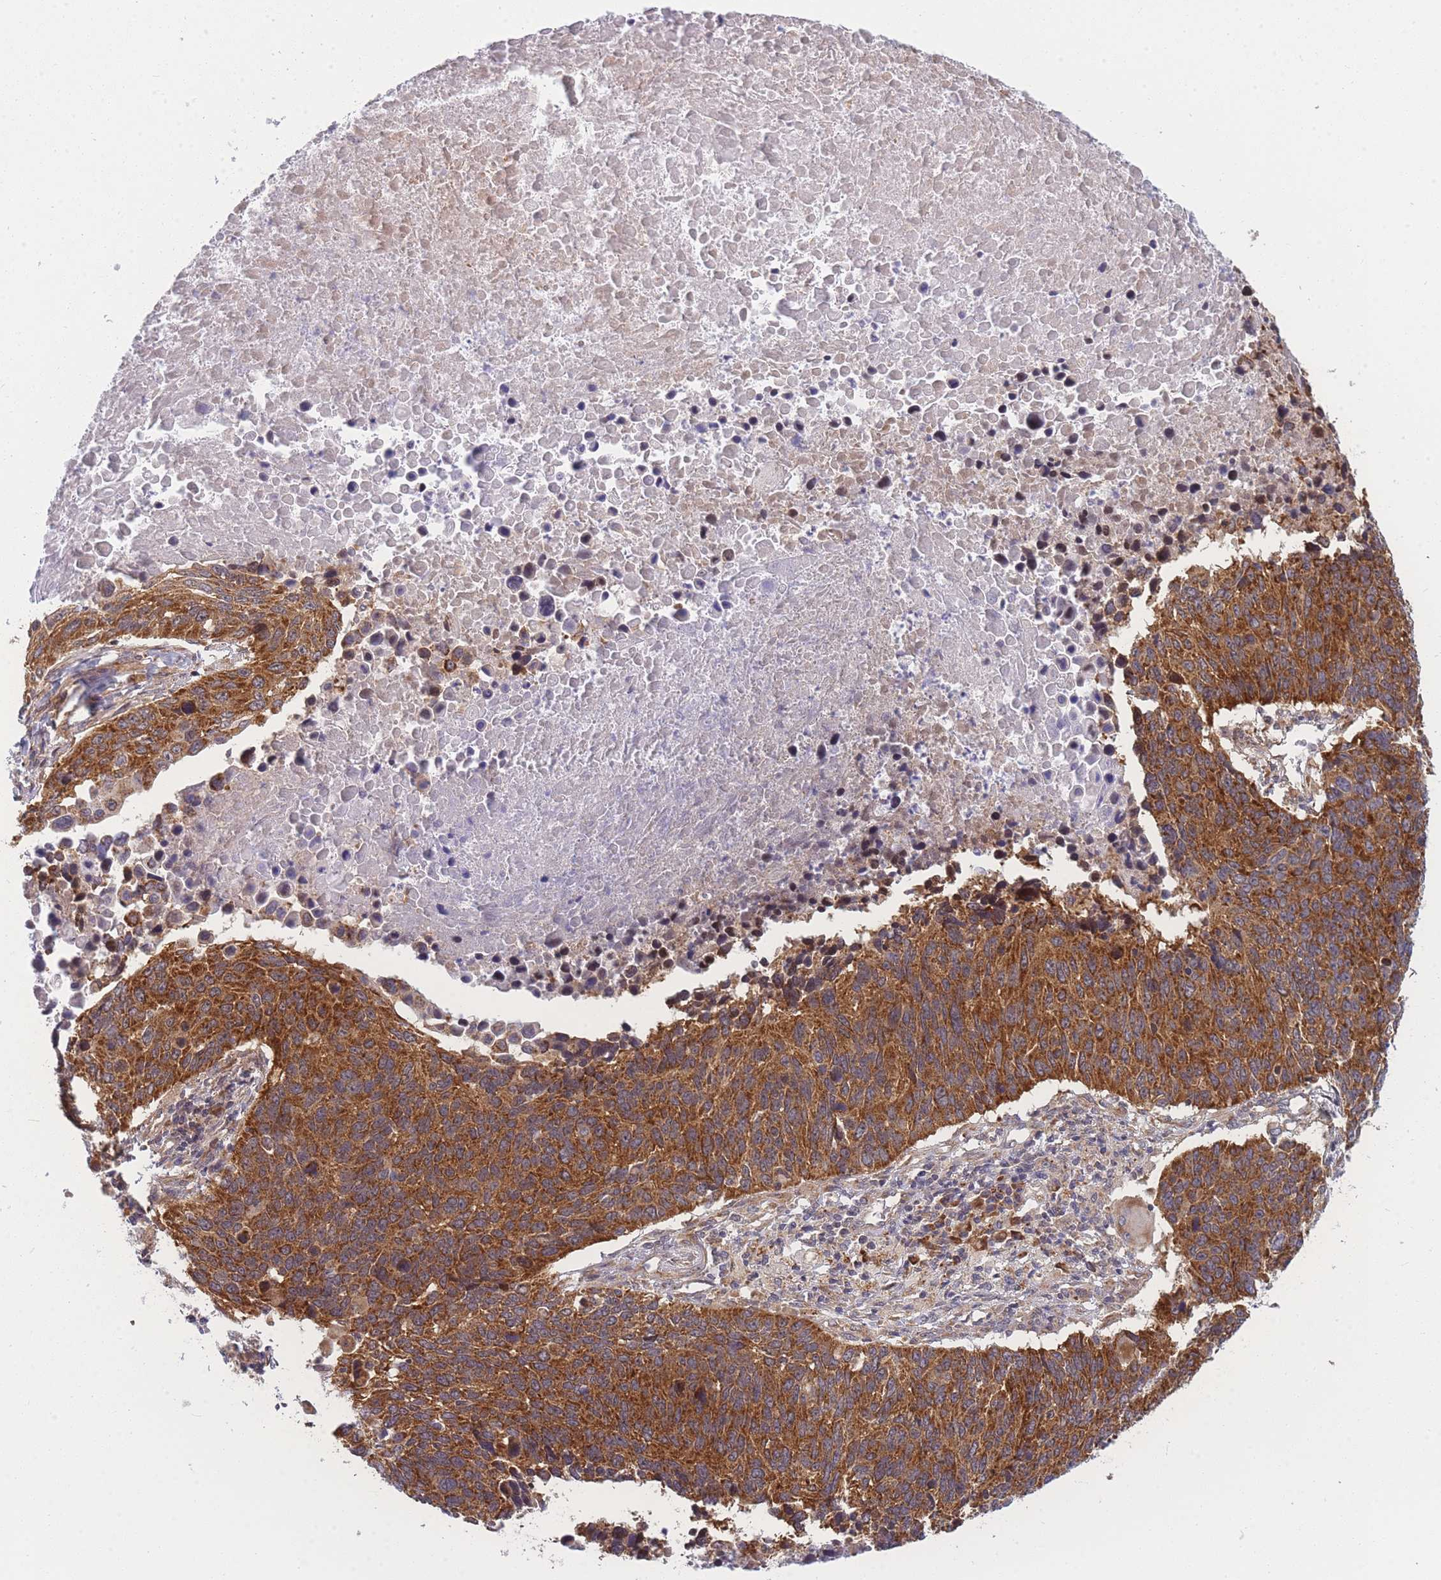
{"staining": {"intensity": "strong", "quantity": ">75%", "location": "cytoplasmic/membranous"}, "tissue": "lung cancer", "cell_type": "Tumor cells", "image_type": "cancer", "snomed": [{"axis": "morphology", "description": "Normal tissue, NOS"}, {"axis": "morphology", "description": "Squamous cell carcinoma, NOS"}, {"axis": "topography", "description": "Lymph node"}, {"axis": "topography", "description": "Lung"}], "caption": "The photomicrograph shows a brown stain indicating the presence of a protein in the cytoplasmic/membranous of tumor cells in lung cancer.", "gene": "MRPL23", "patient": {"sex": "male", "age": 66}}